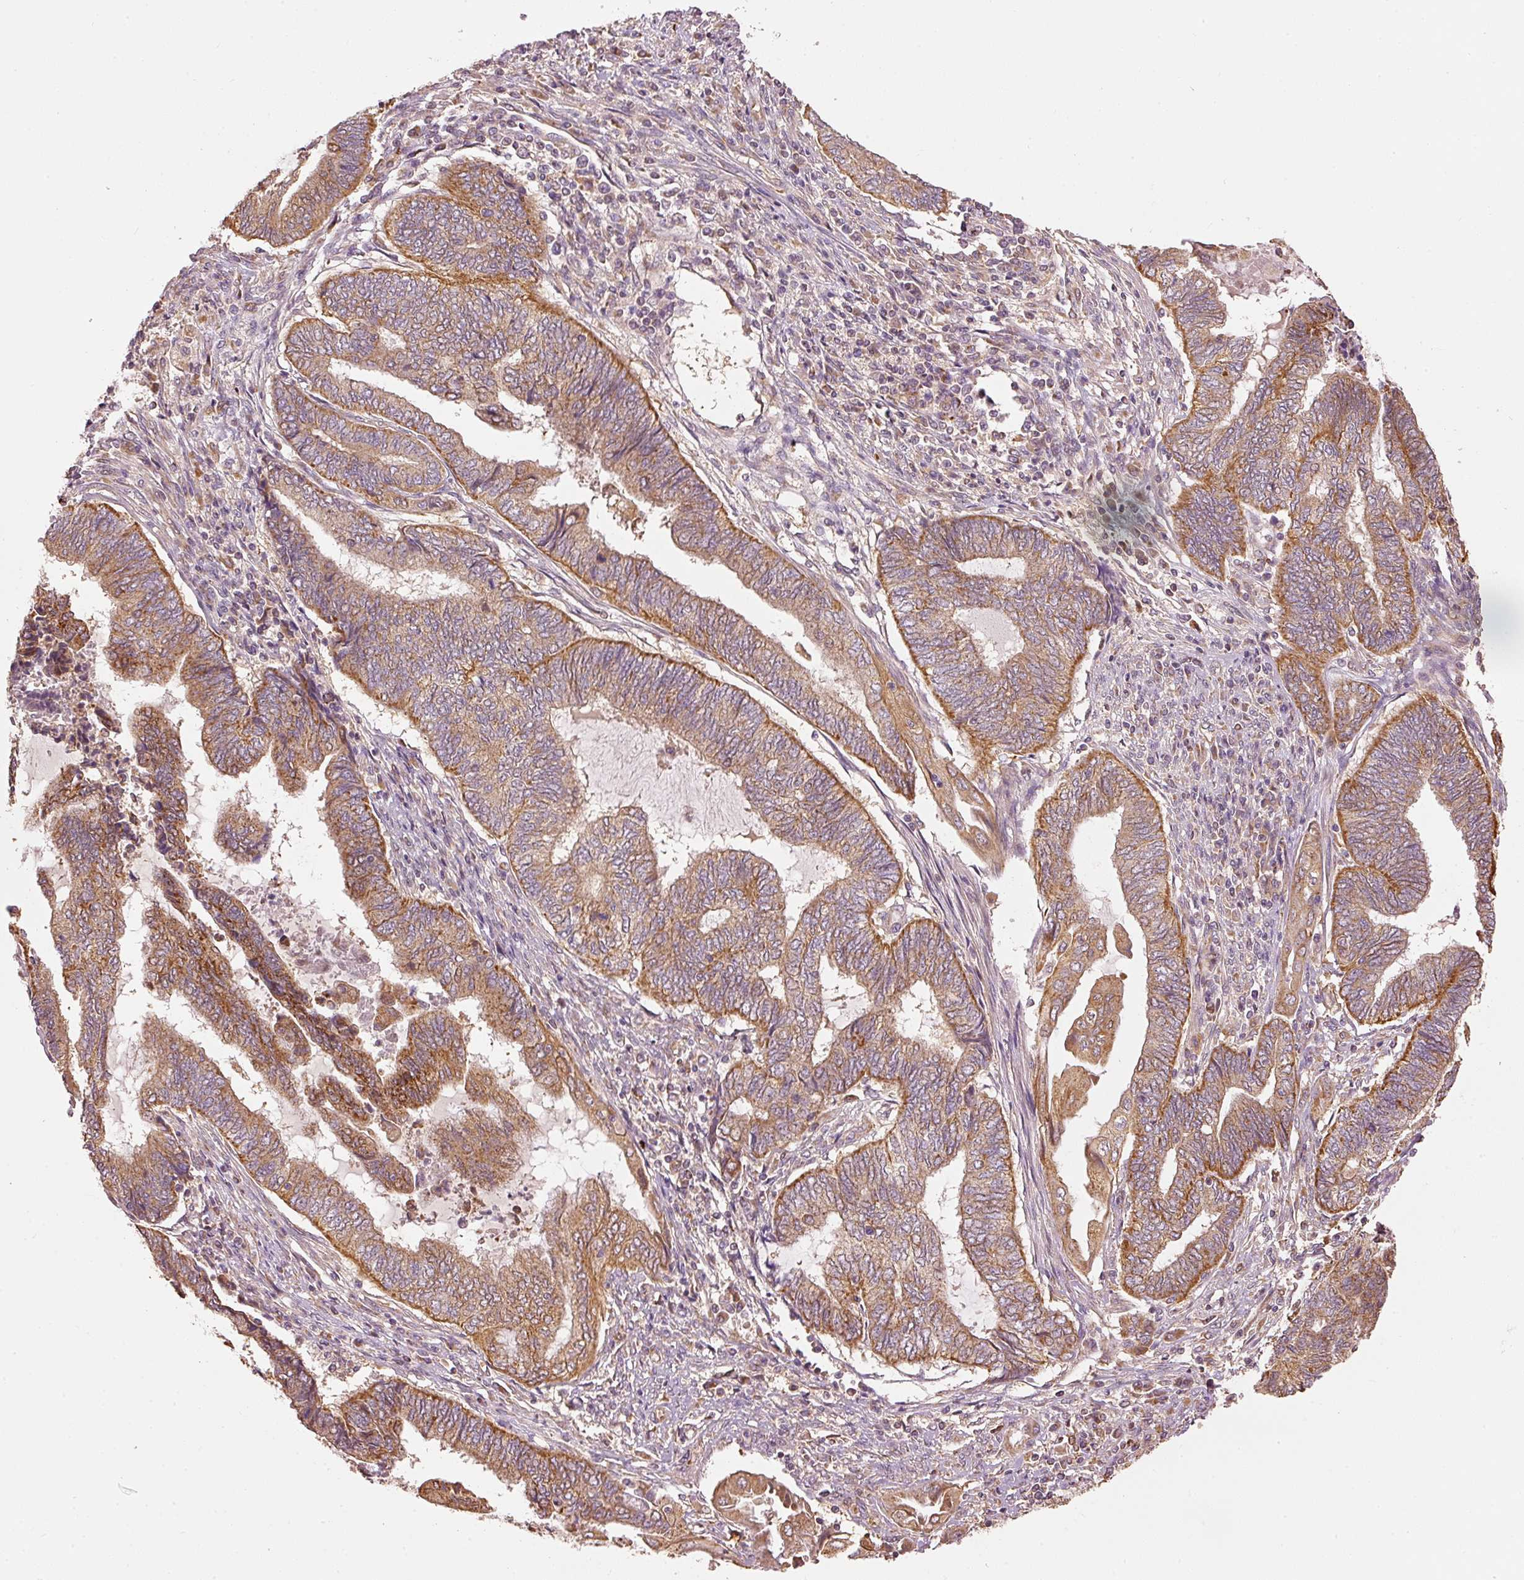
{"staining": {"intensity": "moderate", "quantity": ">75%", "location": "cytoplasmic/membranous"}, "tissue": "endometrial cancer", "cell_type": "Tumor cells", "image_type": "cancer", "snomed": [{"axis": "morphology", "description": "Adenocarcinoma, NOS"}, {"axis": "topography", "description": "Uterus"}, {"axis": "topography", "description": "Endometrium"}], "caption": "About >75% of tumor cells in adenocarcinoma (endometrial) display moderate cytoplasmic/membranous protein expression as visualized by brown immunohistochemical staining.", "gene": "MTHFD1L", "patient": {"sex": "female", "age": 70}}